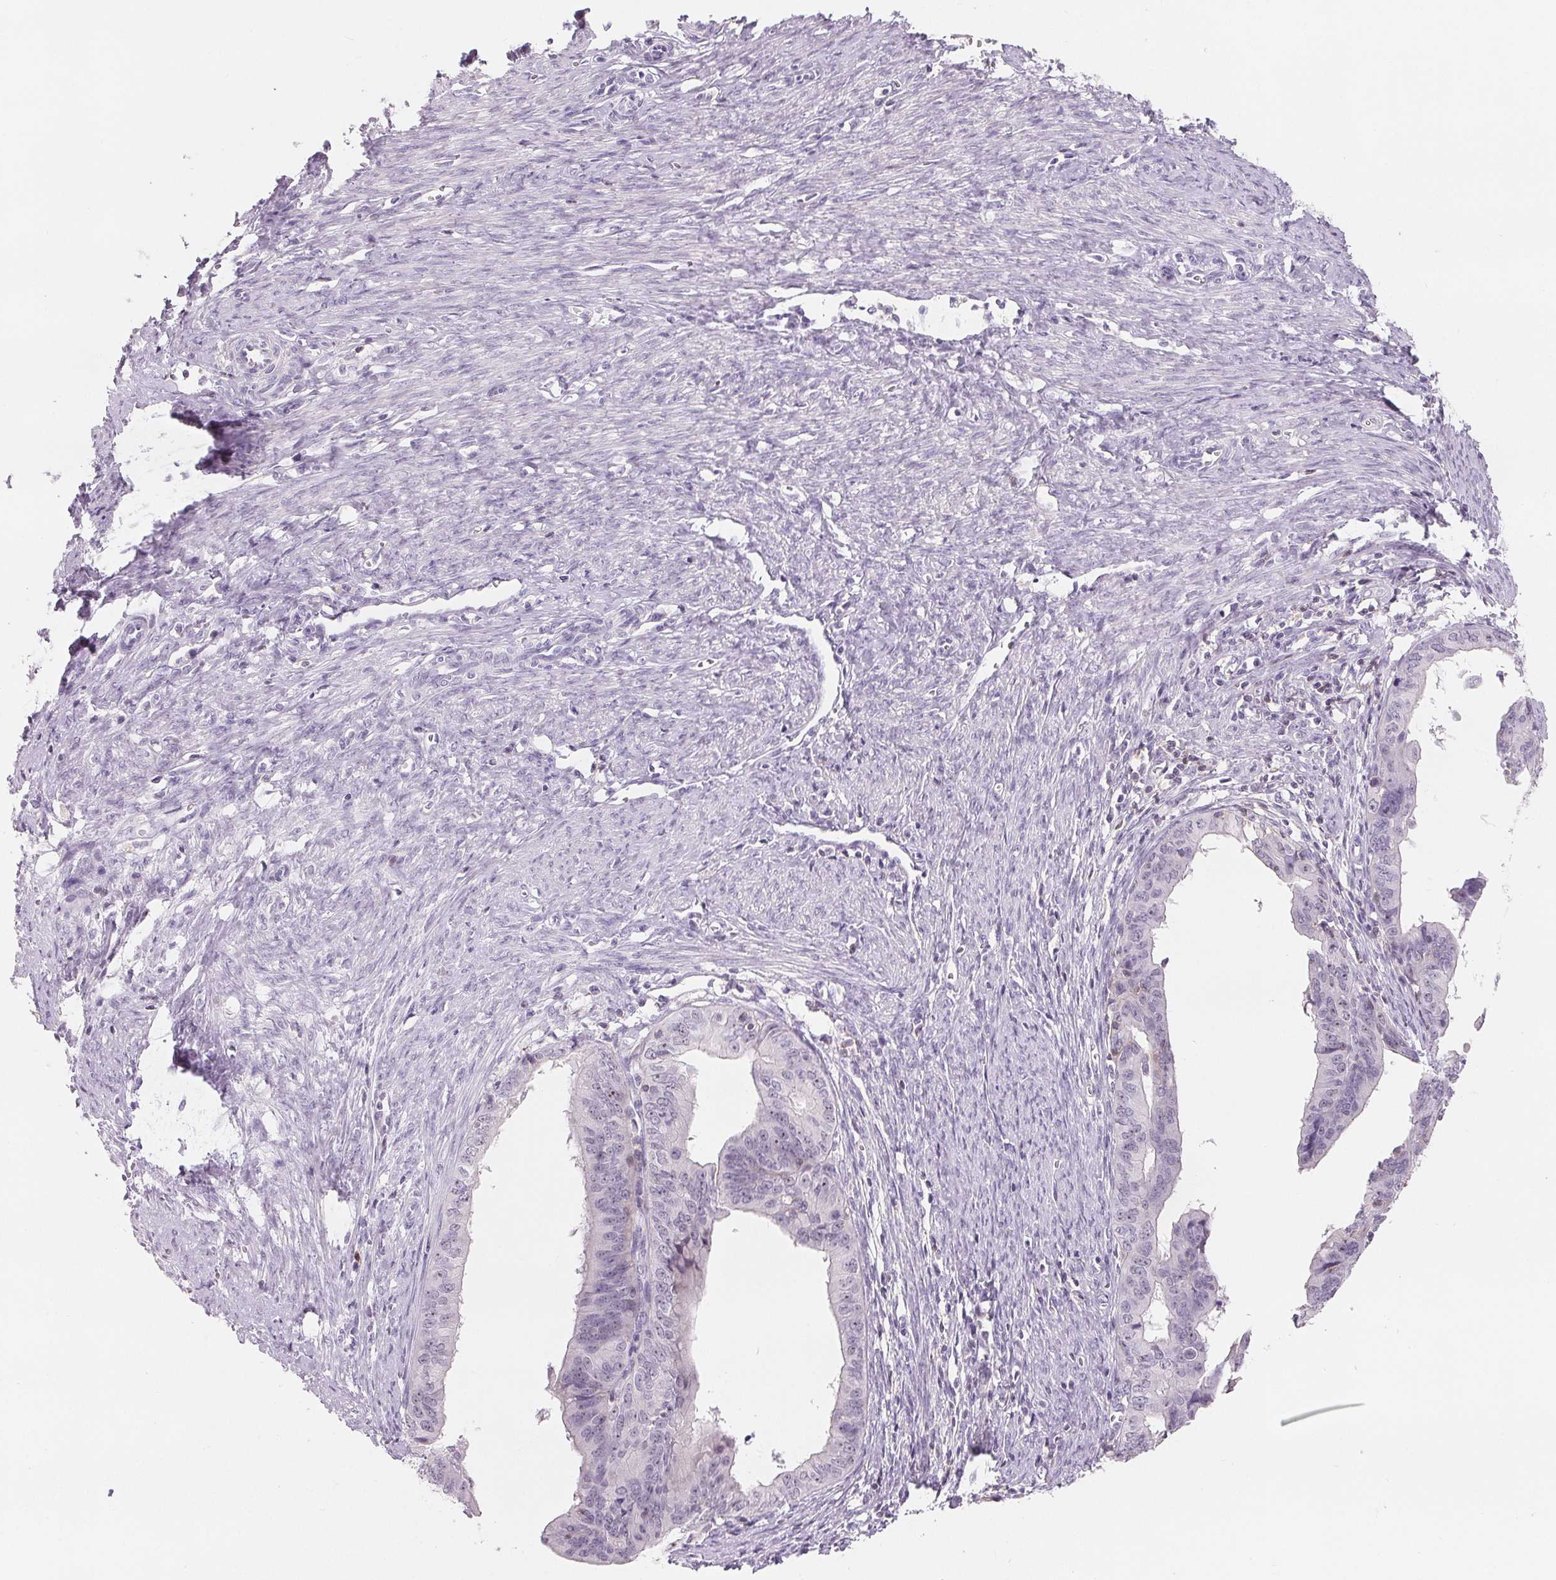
{"staining": {"intensity": "negative", "quantity": "none", "location": "none"}, "tissue": "endometrial cancer", "cell_type": "Tumor cells", "image_type": "cancer", "snomed": [{"axis": "morphology", "description": "Adenocarcinoma, NOS"}, {"axis": "topography", "description": "Endometrium"}], "caption": "A micrograph of endometrial cancer stained for a protein exhibits no brown staining in tumor cells.", "gene": "CD69", "patient": {"sex": "female", "age": 65}}